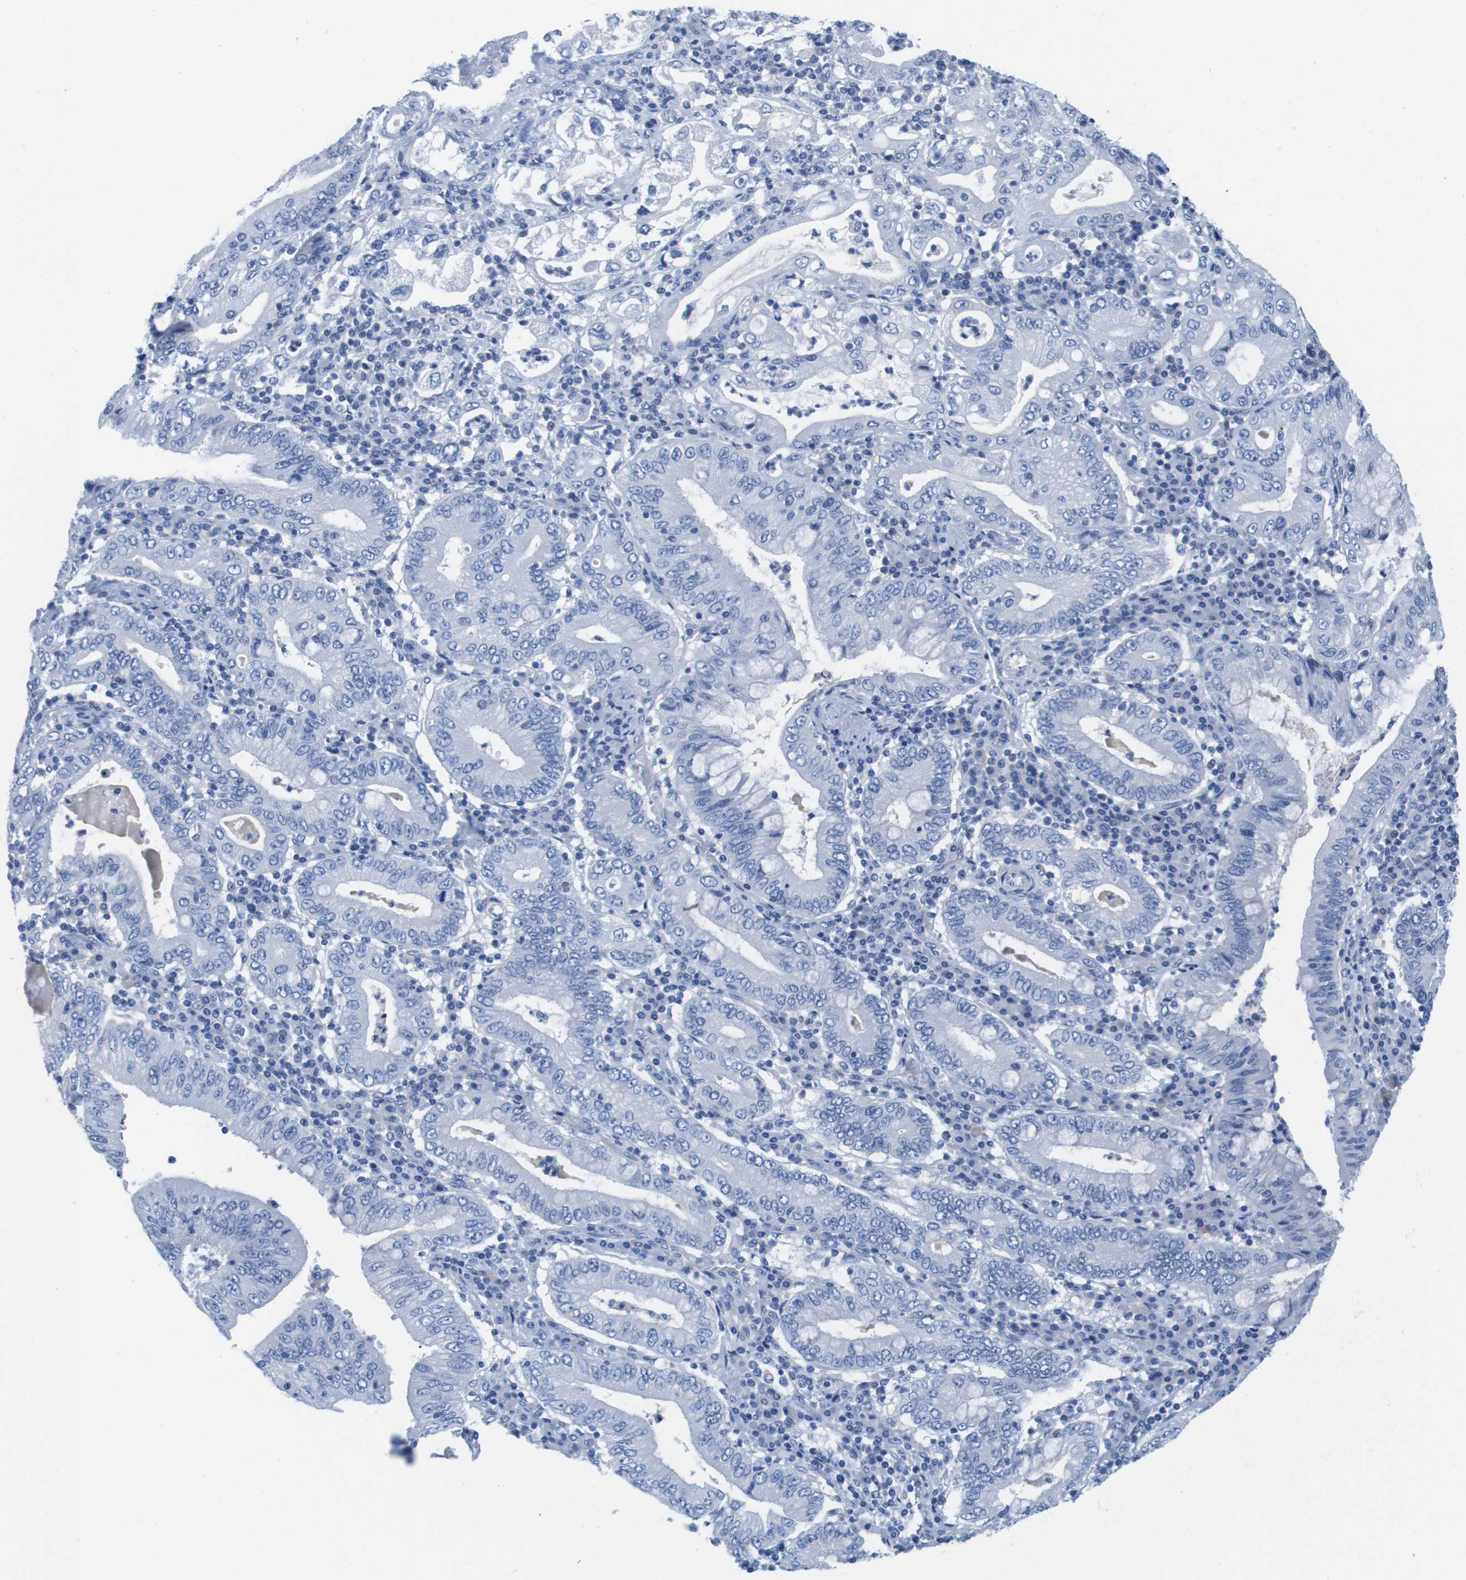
{"staining": {"intensity": "negative", "quantity": "none", "location": "none"}, "tissue": "stomach cancer", "cell_type": "Tumor cells", "image_type": "cancer", "snomed": [{"axis": "morphology", "description": "Adenocarcinoma, NOS"}, {"axis": "topography", "description": "Stomach, upper"}], "caption": "Human stomach cancer (adenocarcinoma) stained for a protein using immunohistochemistry demonstrates no staining in tumor cells.", "gene": "APOA1", "patient": {"sex": "male", "age": 62}}